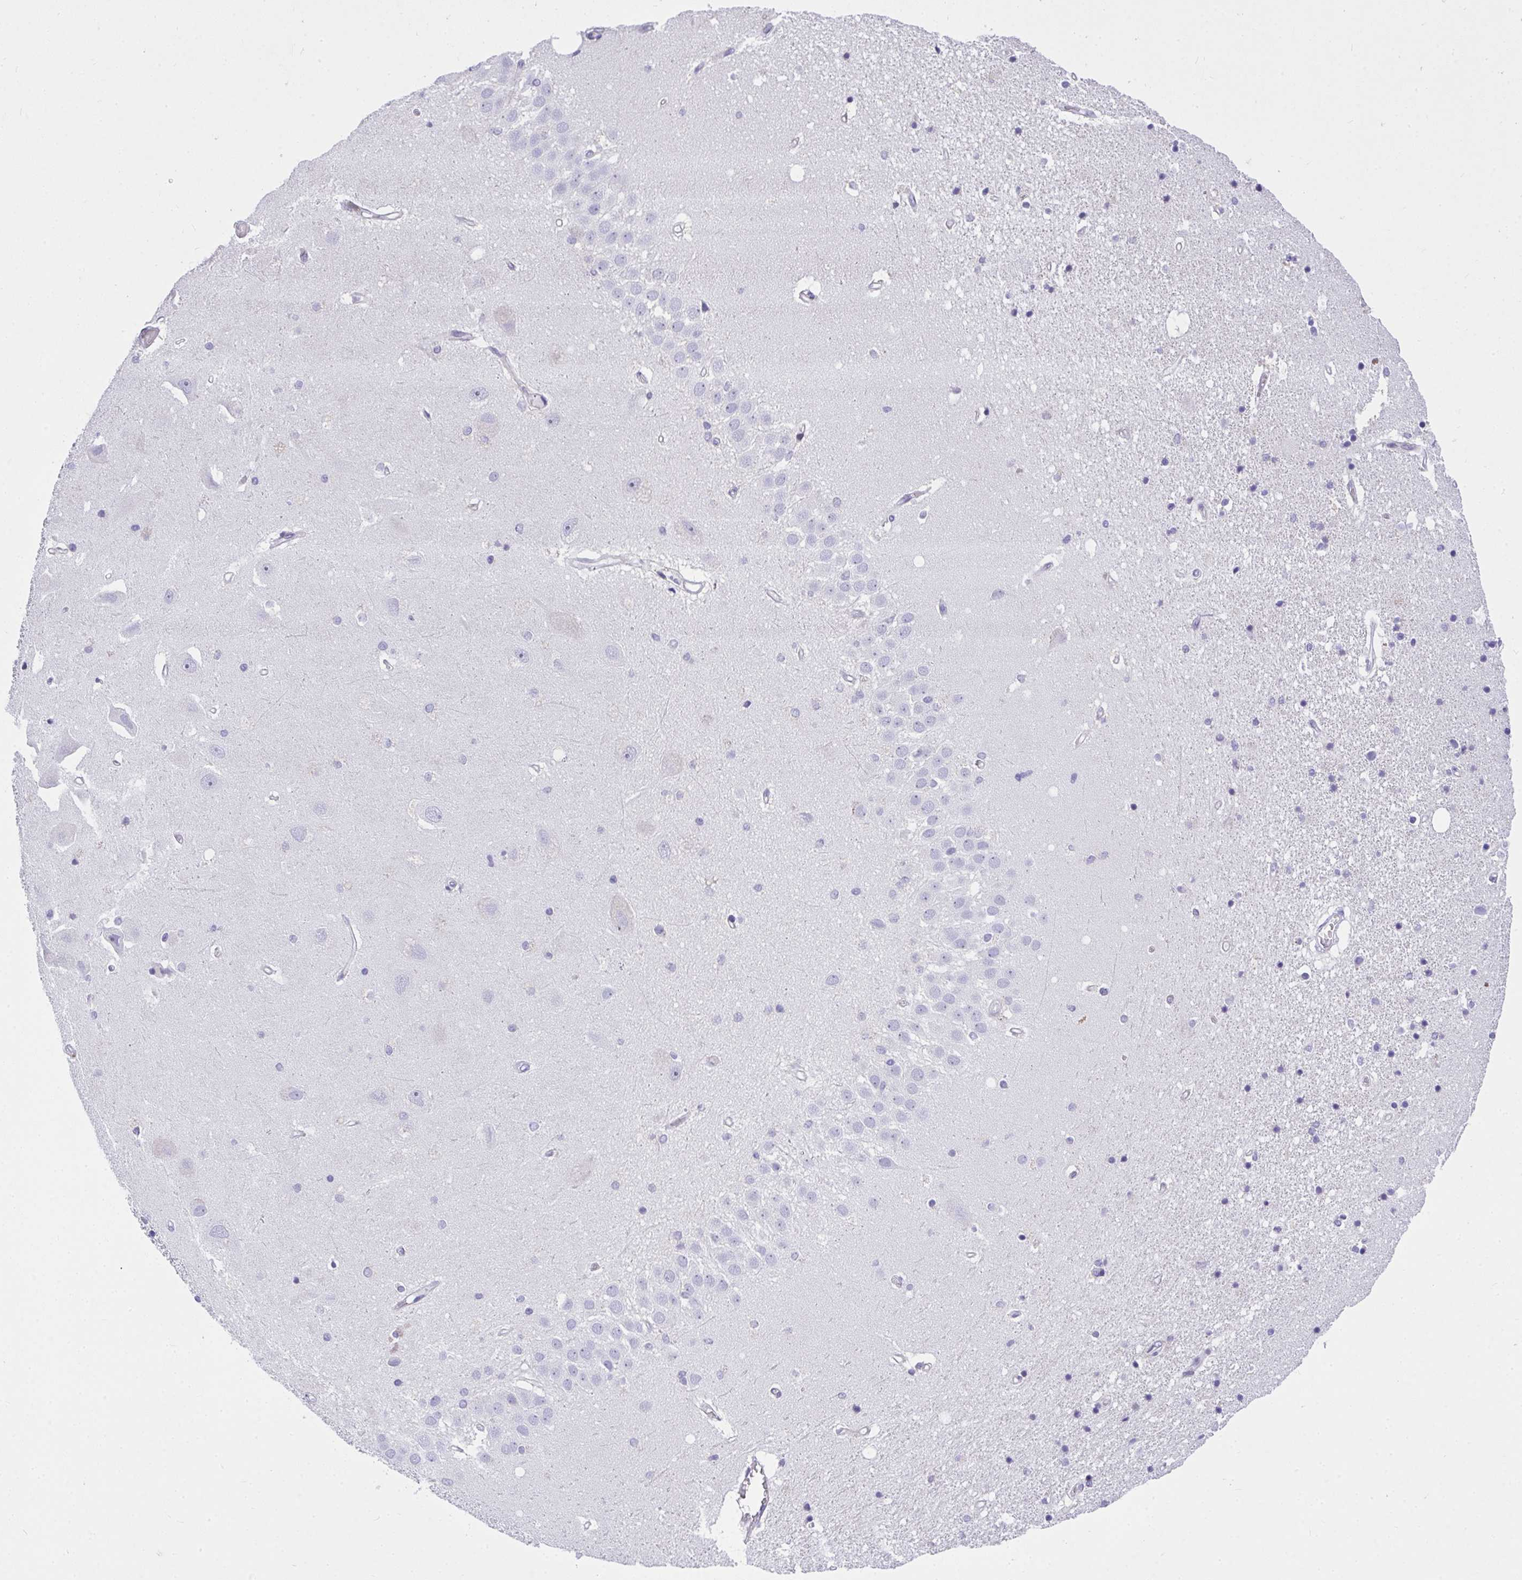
{"staining": {"intensity": "negative", "quantity": "none", "location": "none"}, "tissue": "hippocampus", "cell_type": "Glial cells", "image_type": "normal", "snomed": [{"axis": "morphology", "description": "Normal tissue, NOS"}, {"axis": "topography", "description": "Hippocampus"}], "caption": "Immunohistochemistry image of unremarkable hippocampus: human hippocampus stained with DAB (3,3'-diaminobenzidine) shows no significant protein expression in glial cells.", "gene": "ADRA2C", "patient": {"sex": "male", "age": 63}}